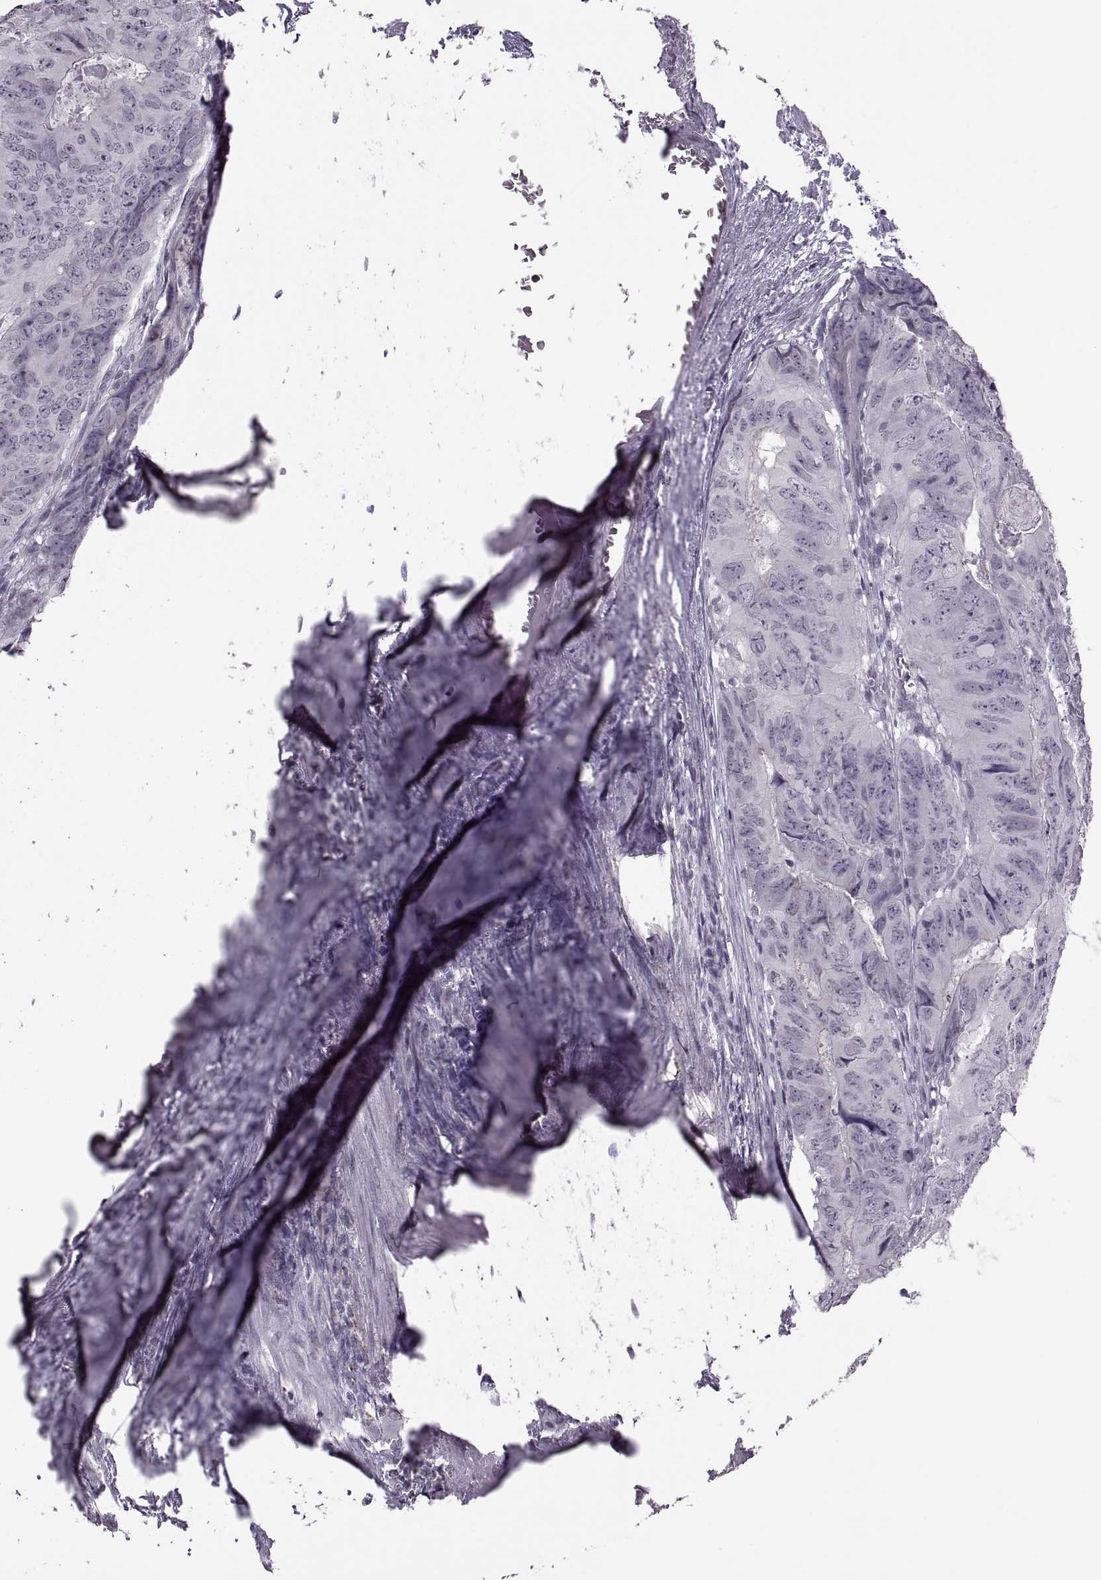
{"staining": {"intensity": "negative", "quantity": "none", "location": "none"}, "tissue": "colorectal cancer", "cell_type": "Tumor cells", "image_type": "cancer", "snomed": [{"axis": "morphology", "description": "Adenocarcinoma, NOS"}, {"axis": "topography", "description": "Colon"}], "caption": "IHC image of neoplastic tissue: human colorectal adenocarcinoma stained with DAB demonstrates no significant protein staining in tumor cells.", "gene": "OTP", "patient": {"sex": "male", "age": 79}}